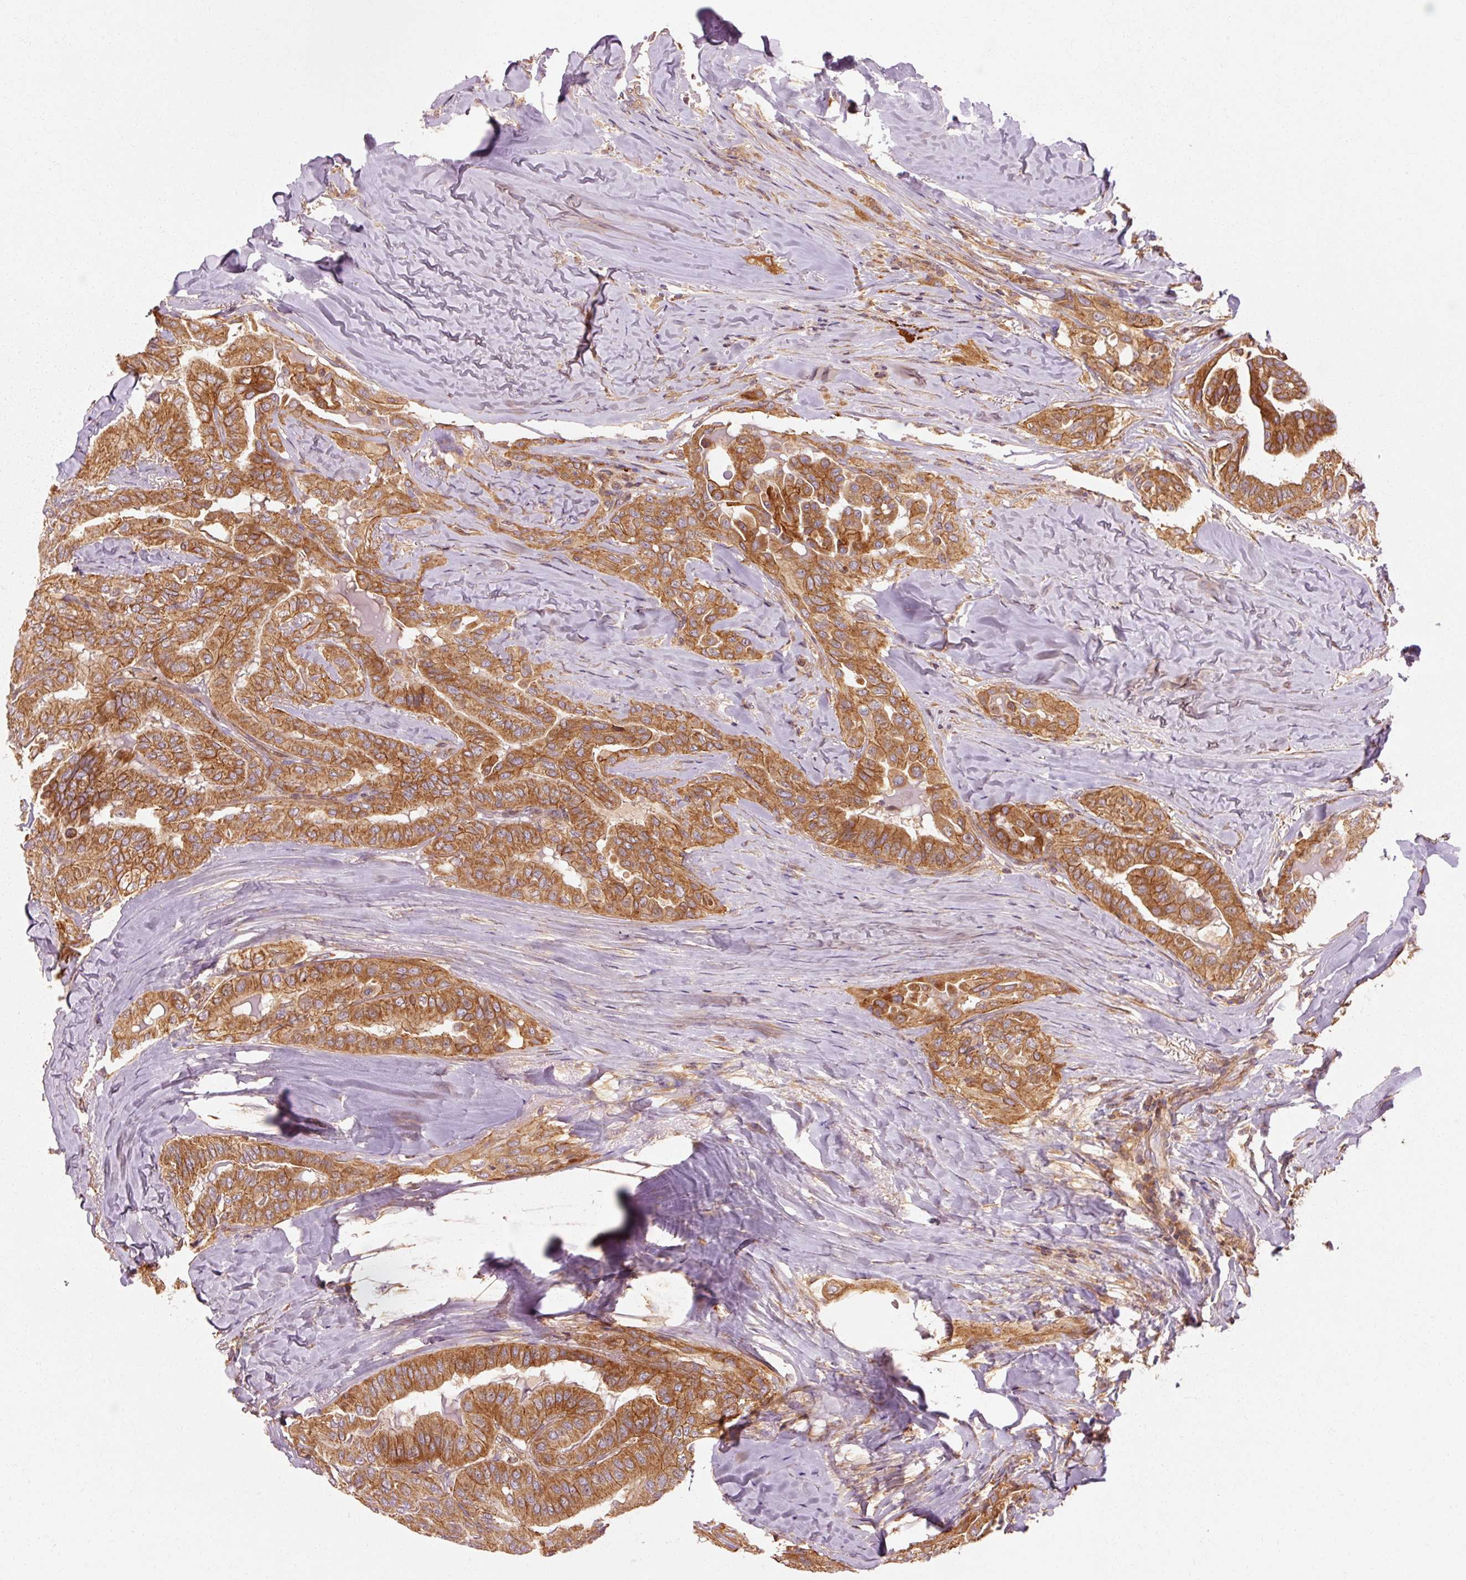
{"staining": {"intensity": "strong", "quantity": ">75%", "location": "cytoplasmic/membranous"}, "tissue": "thyroid cancer", "cell_type": "Tumor cells", "image_type": "cancer", "snomed": [{"axis": "morphology", "description": "Papillary adenocarcinoma, NOS"}, {"axis": "topography", "description": "Thyroid gland"}], "caption": "Strong cytoplasmic/membranous positivity is appreciated in about >75% of tumor cells in thyroid cancer (papillary adenocarcinoma).", "gene": "CTNNA1", "patient": {"sex": "female", "age": 68}}